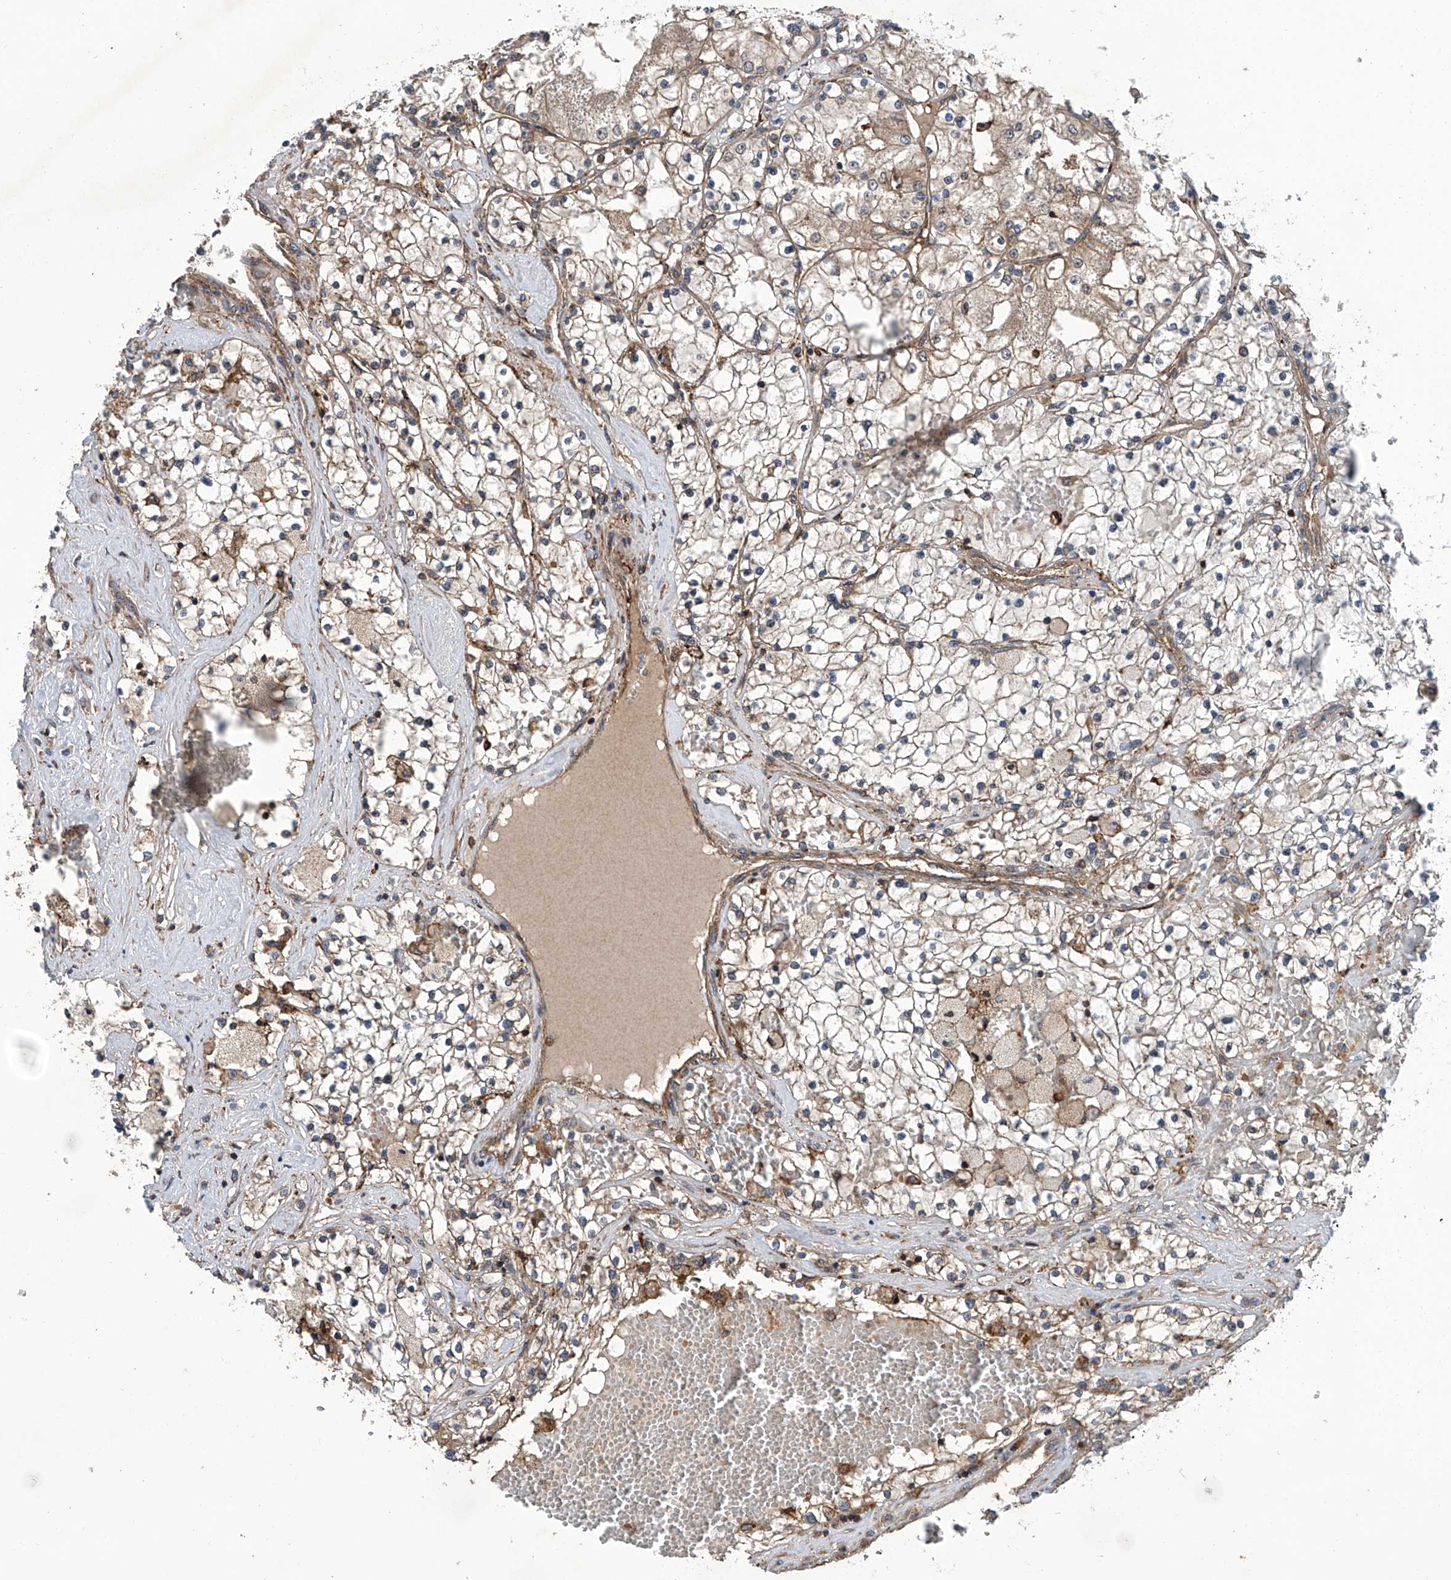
{"staining": {"intensity": "moderate", "quantity": "25%-75%", "location": "cytoplasmic/membranous"}, "tissue": "renal cancer", "cell_type": "Tumor cells", "image_type": "cancer", "snomed": [{"axis": "morphology", "description": "Normal tissue, NOS"}, {"axis": "morphology", "description": "Adenocarcinoma, NOS"}, {"axis": "topography", "description": "Kidney"}], "caption": "DAB immunohistochemical staining of renal cancer exhibits moderate cytoplasmic/membranous protein expression in about 25%-75% of tumor cells.", "gene": "SMAP1", "patient": {"sex": "male", "age": 68}}